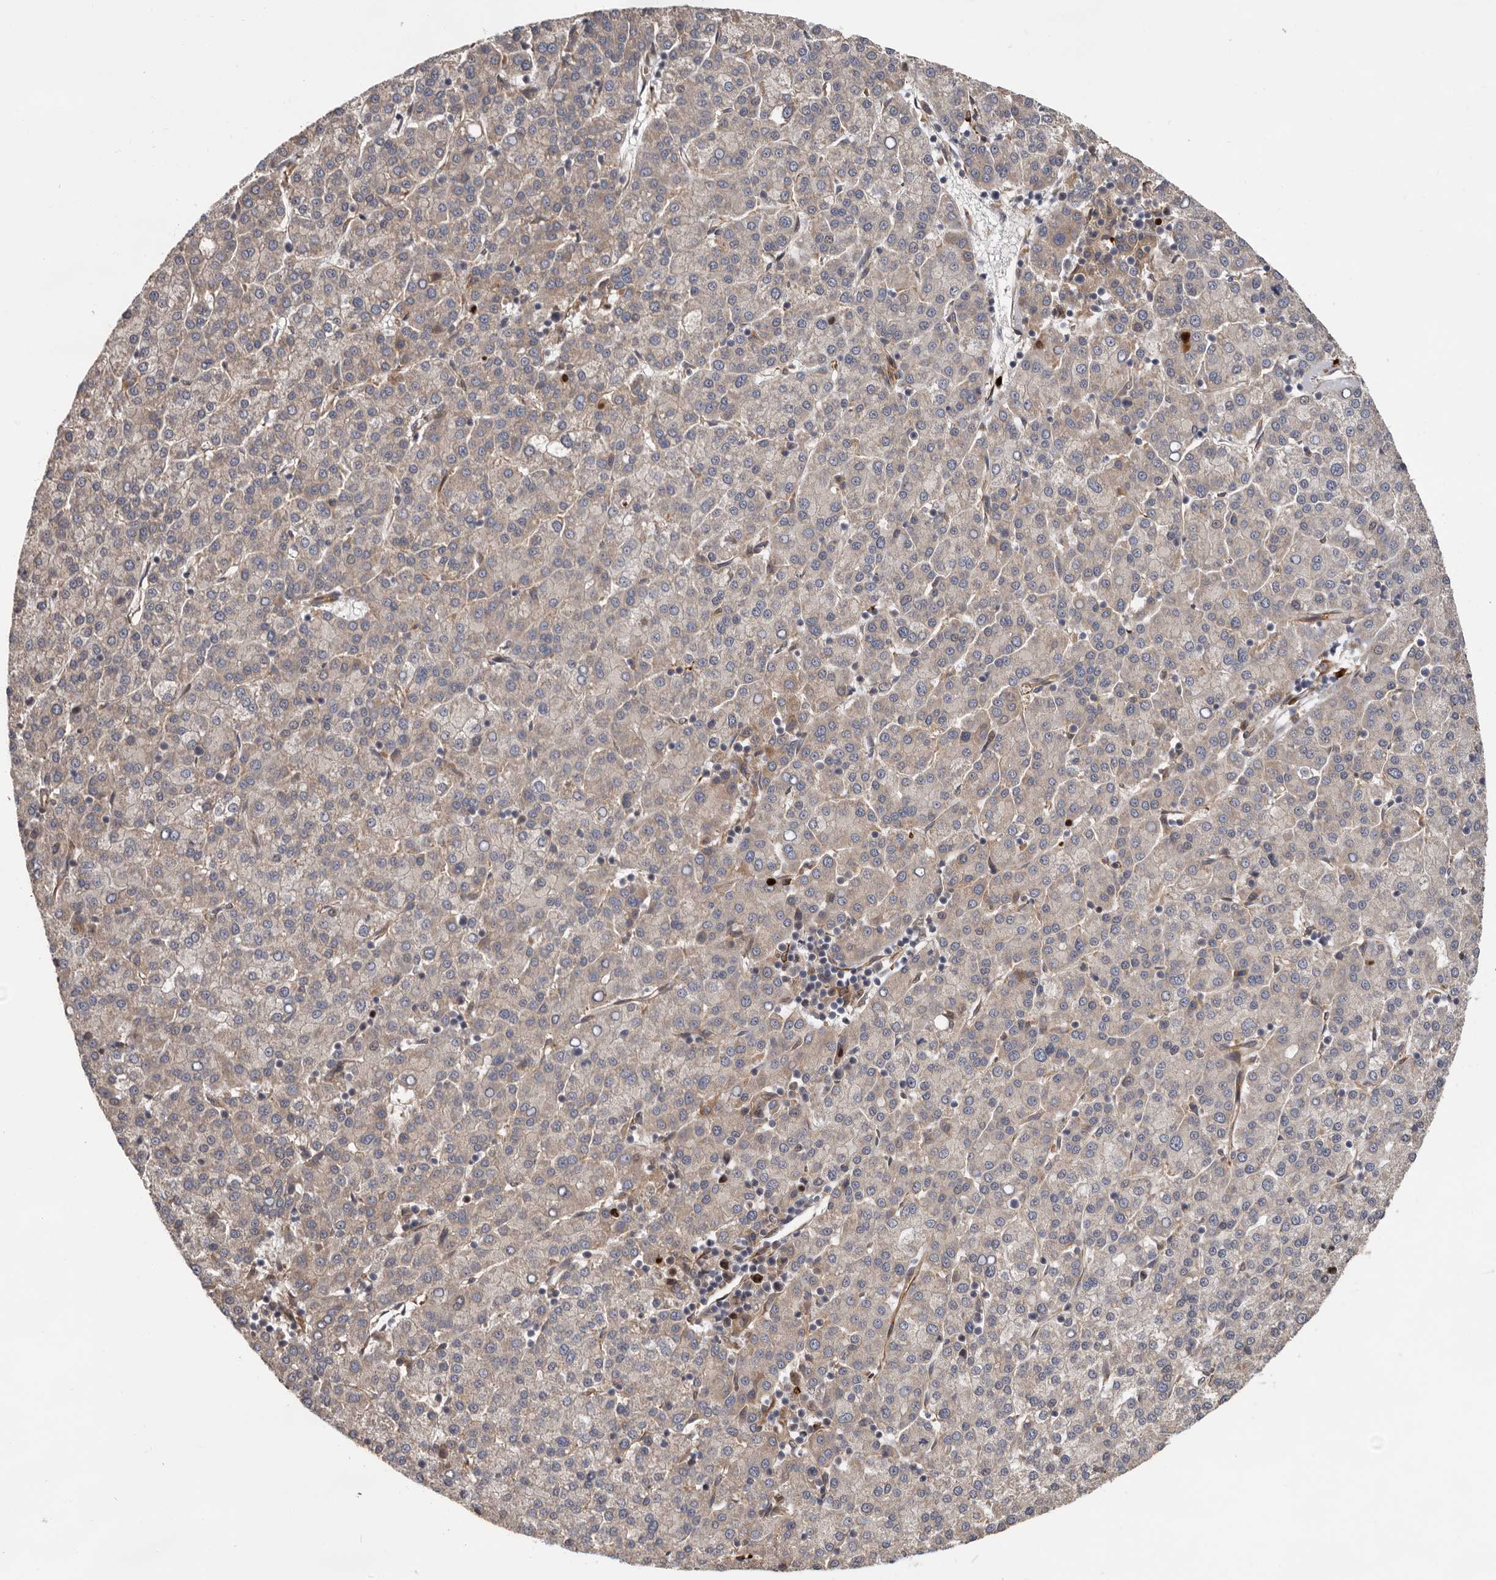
{"staining": {"intensity": "weak", "quantity": "25%-75%", "location": "cytoplasmic/membranous"}, "tissue": "liver cancer", "cell_type": "Tumor cells", "image_type": "cancer", "snomed": [{"axis": "morphology", "description": "Carcinoma, Hepatocellular, NOS"}, {"axis": "topography", "description": "Liver"}], "caption": "Human liver hepatocellular carcinoma stained with a brown dye demonstrates weak cytoplasmic/membranous positive staining in about 25%-75% of tumor cells.", "gene": "MTF1", "patient": {"sex": "female", "age": 58}}